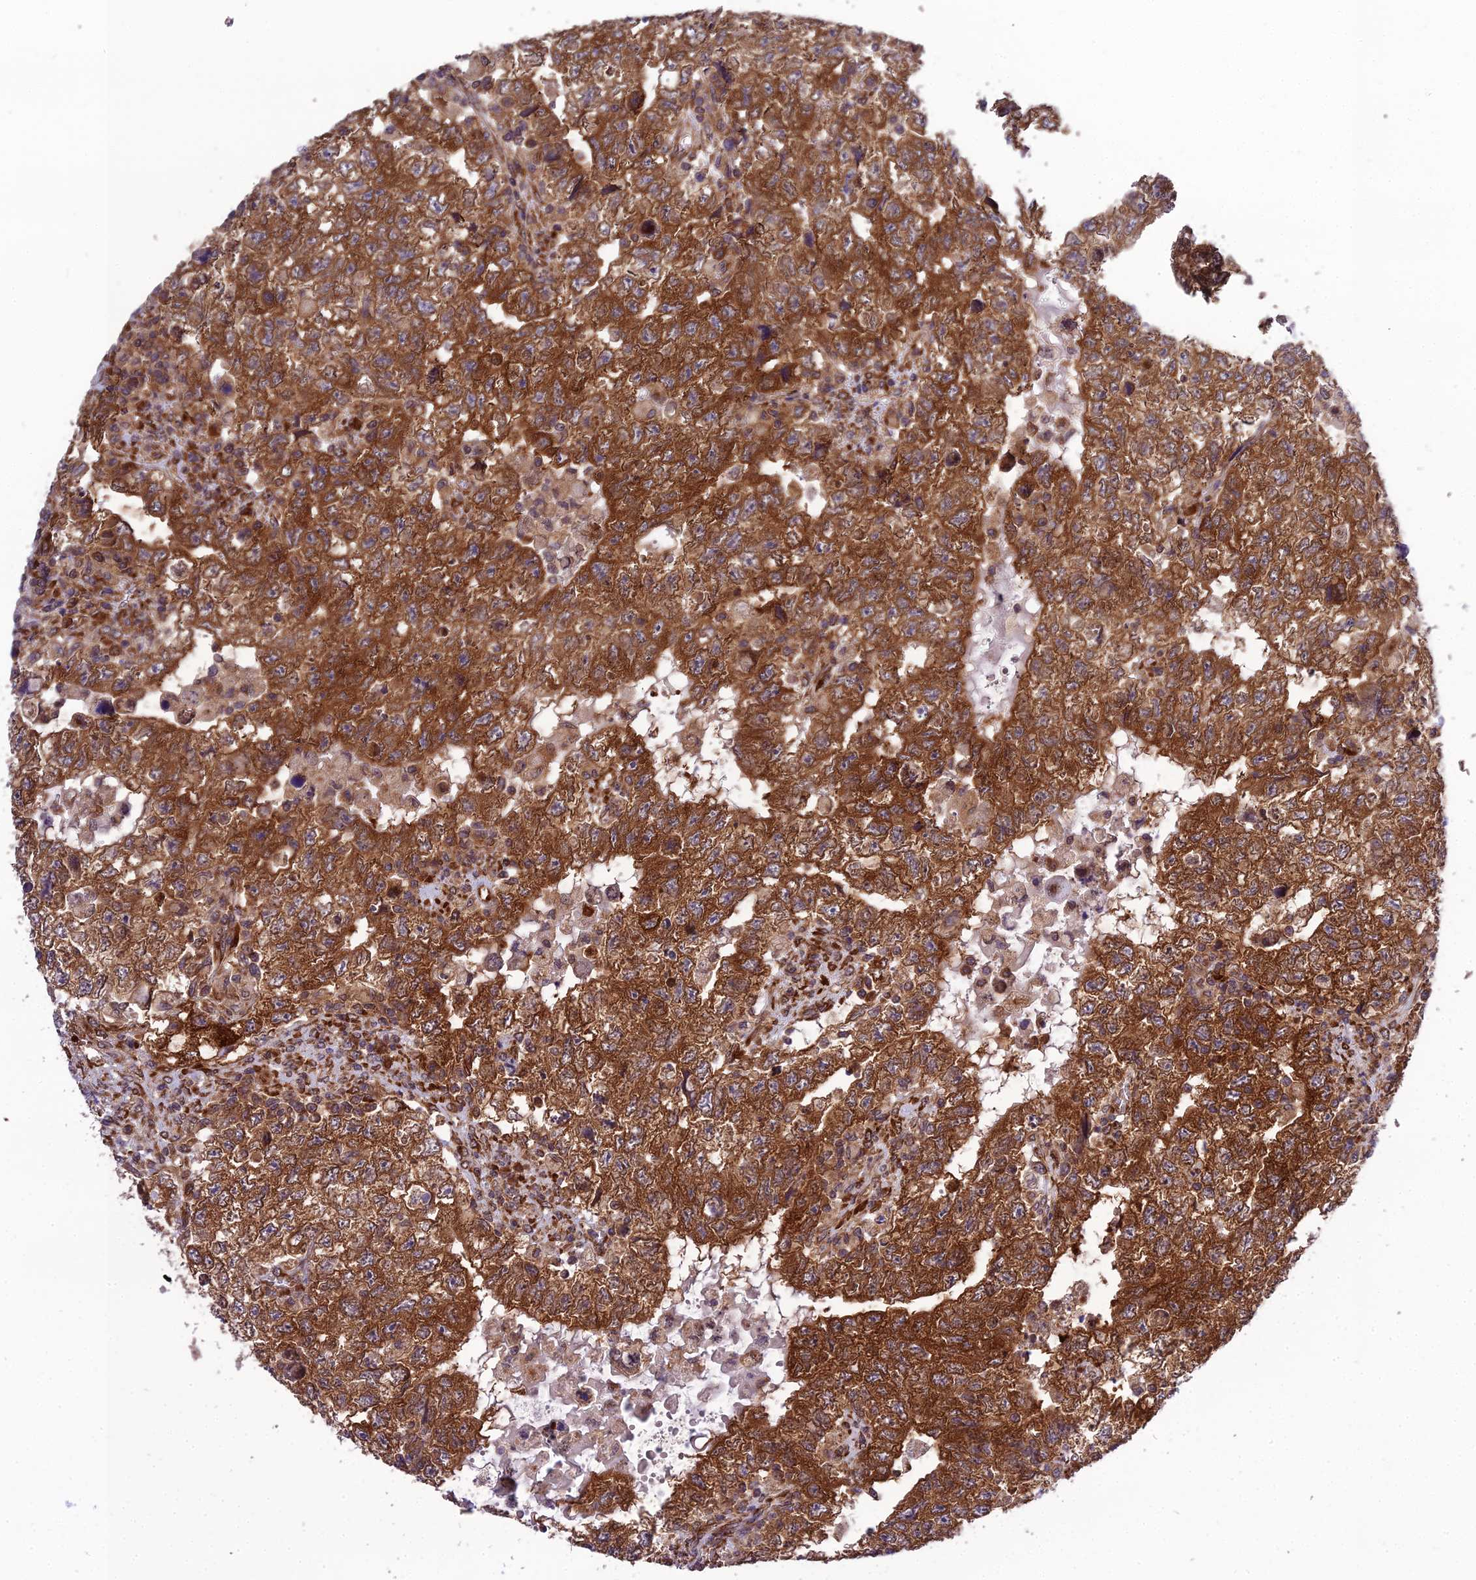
{"staining": {"intensity": "strong", "quantity": ">75%", "location": "cytoplasmic/membranous"}, "tissue": "testis cancer", "cell_type": "Tumor cells", "image_type": "cancer", "snomed": [{"axis": "morphology", "description": "Carcinoma, Embryonal, NOS"}, {"axis": "topography", "description": "Testis"}], "caption": "A photomicrograph showing strong cytoplasmic/membranous staining in approximately >75% of tumor cells in testis cancer, as visualized by brown immunohistochemical staining.", "gene": "DHCR7", "patient": {"sex": "male", "age": 36}}